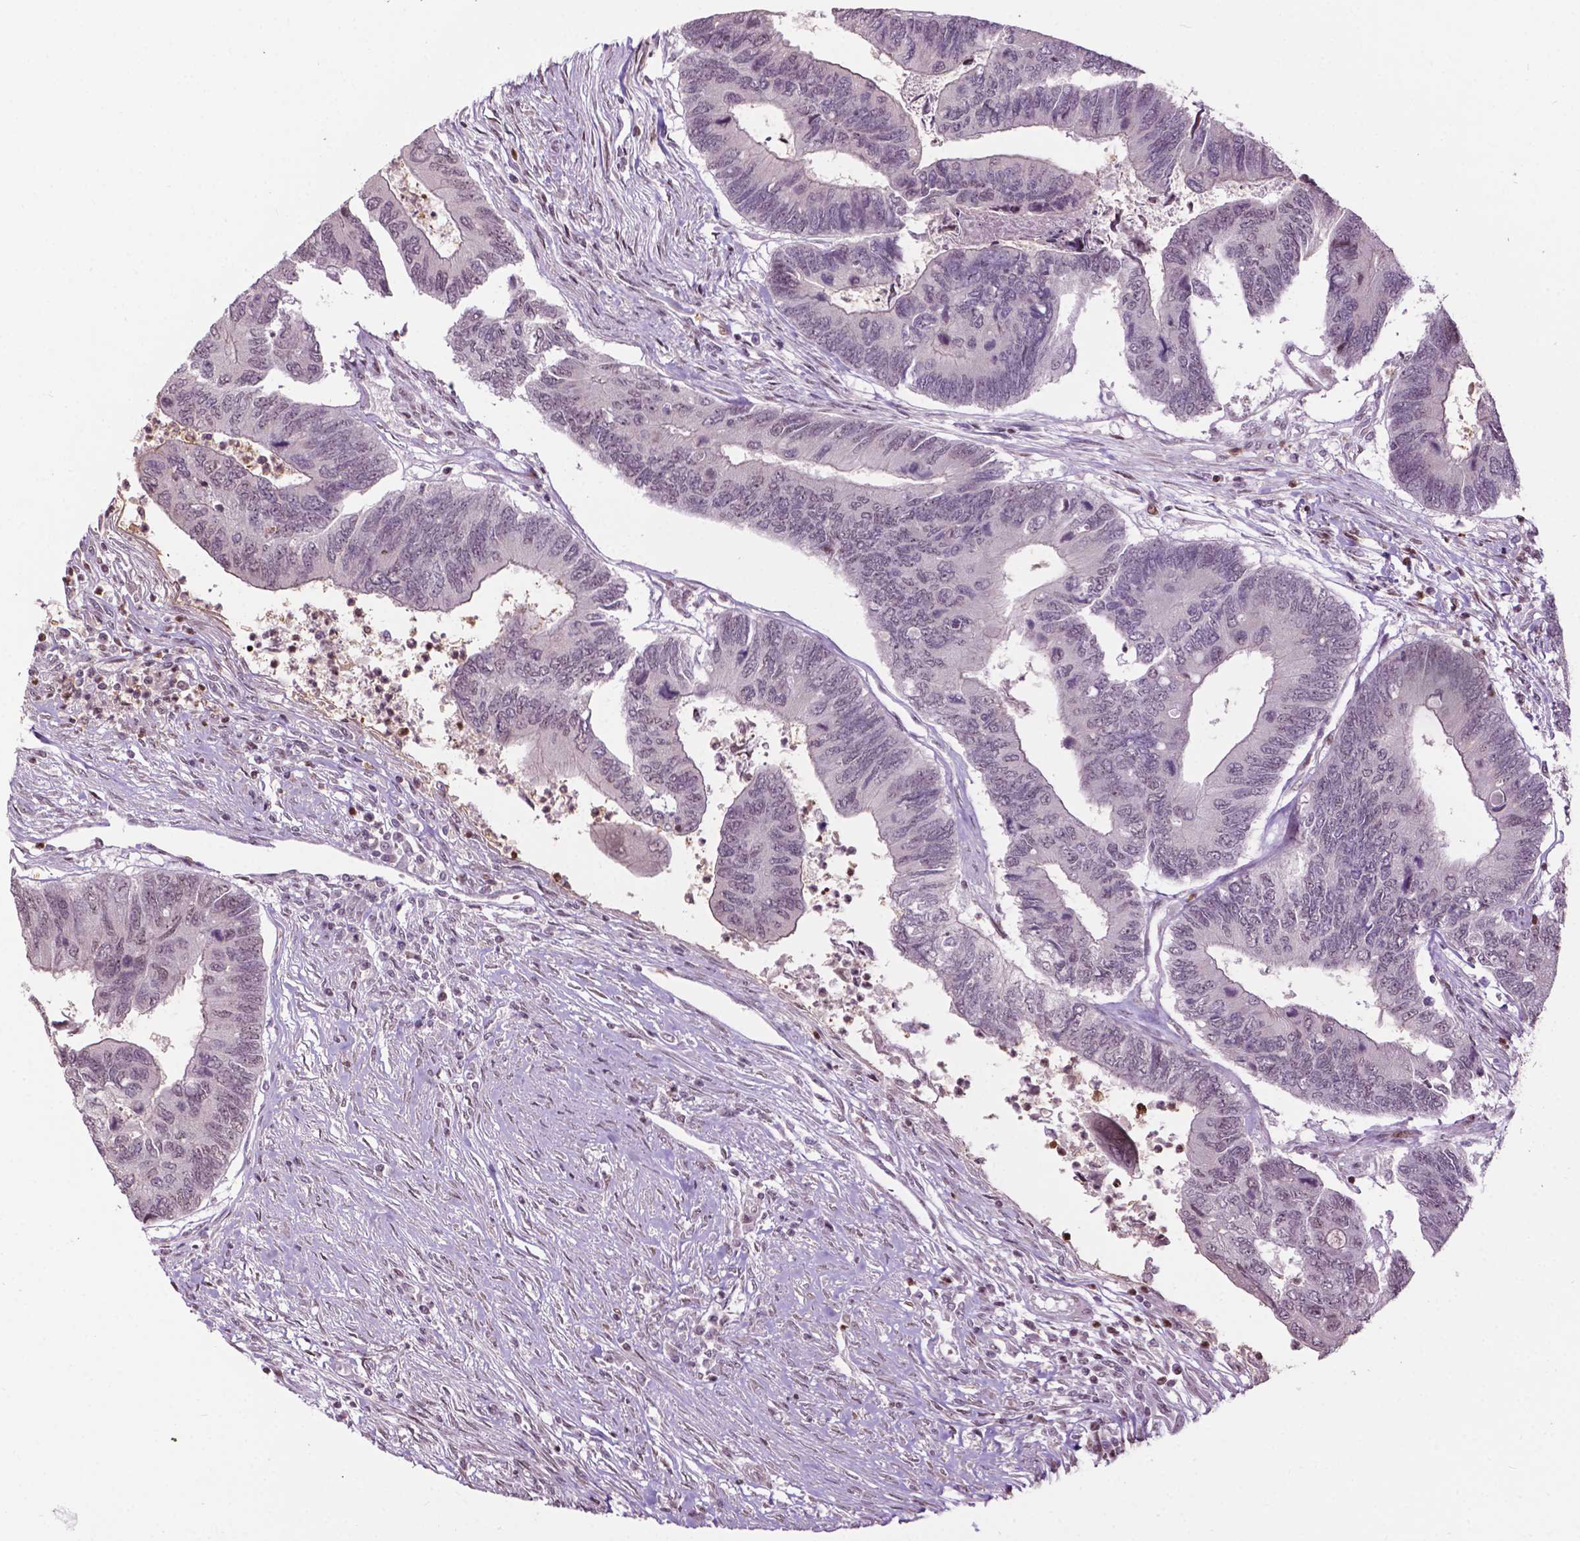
{"staining": {"intensity": "negative", "quantity": "none", "location": "none"}, "tissue": "colorectal cancer", "cell_type": "Tumor cells", "image_type": "cancer", "snomed": [{"axis": "morphology", "description": "Adenocarcinoma, NOS"}, {"axis": "topography", "description": "Colon"}], "caption": "Immunohistochemistry micrograph of neoplastic tissue: adenocarcinoma (colorectal) stained with DAB (3,3'-diaminobenzidine) displays no significant protein positivity in tumor cells.", "gene": "PTPN18", "patient": {"sex": "female", "age": 67}}